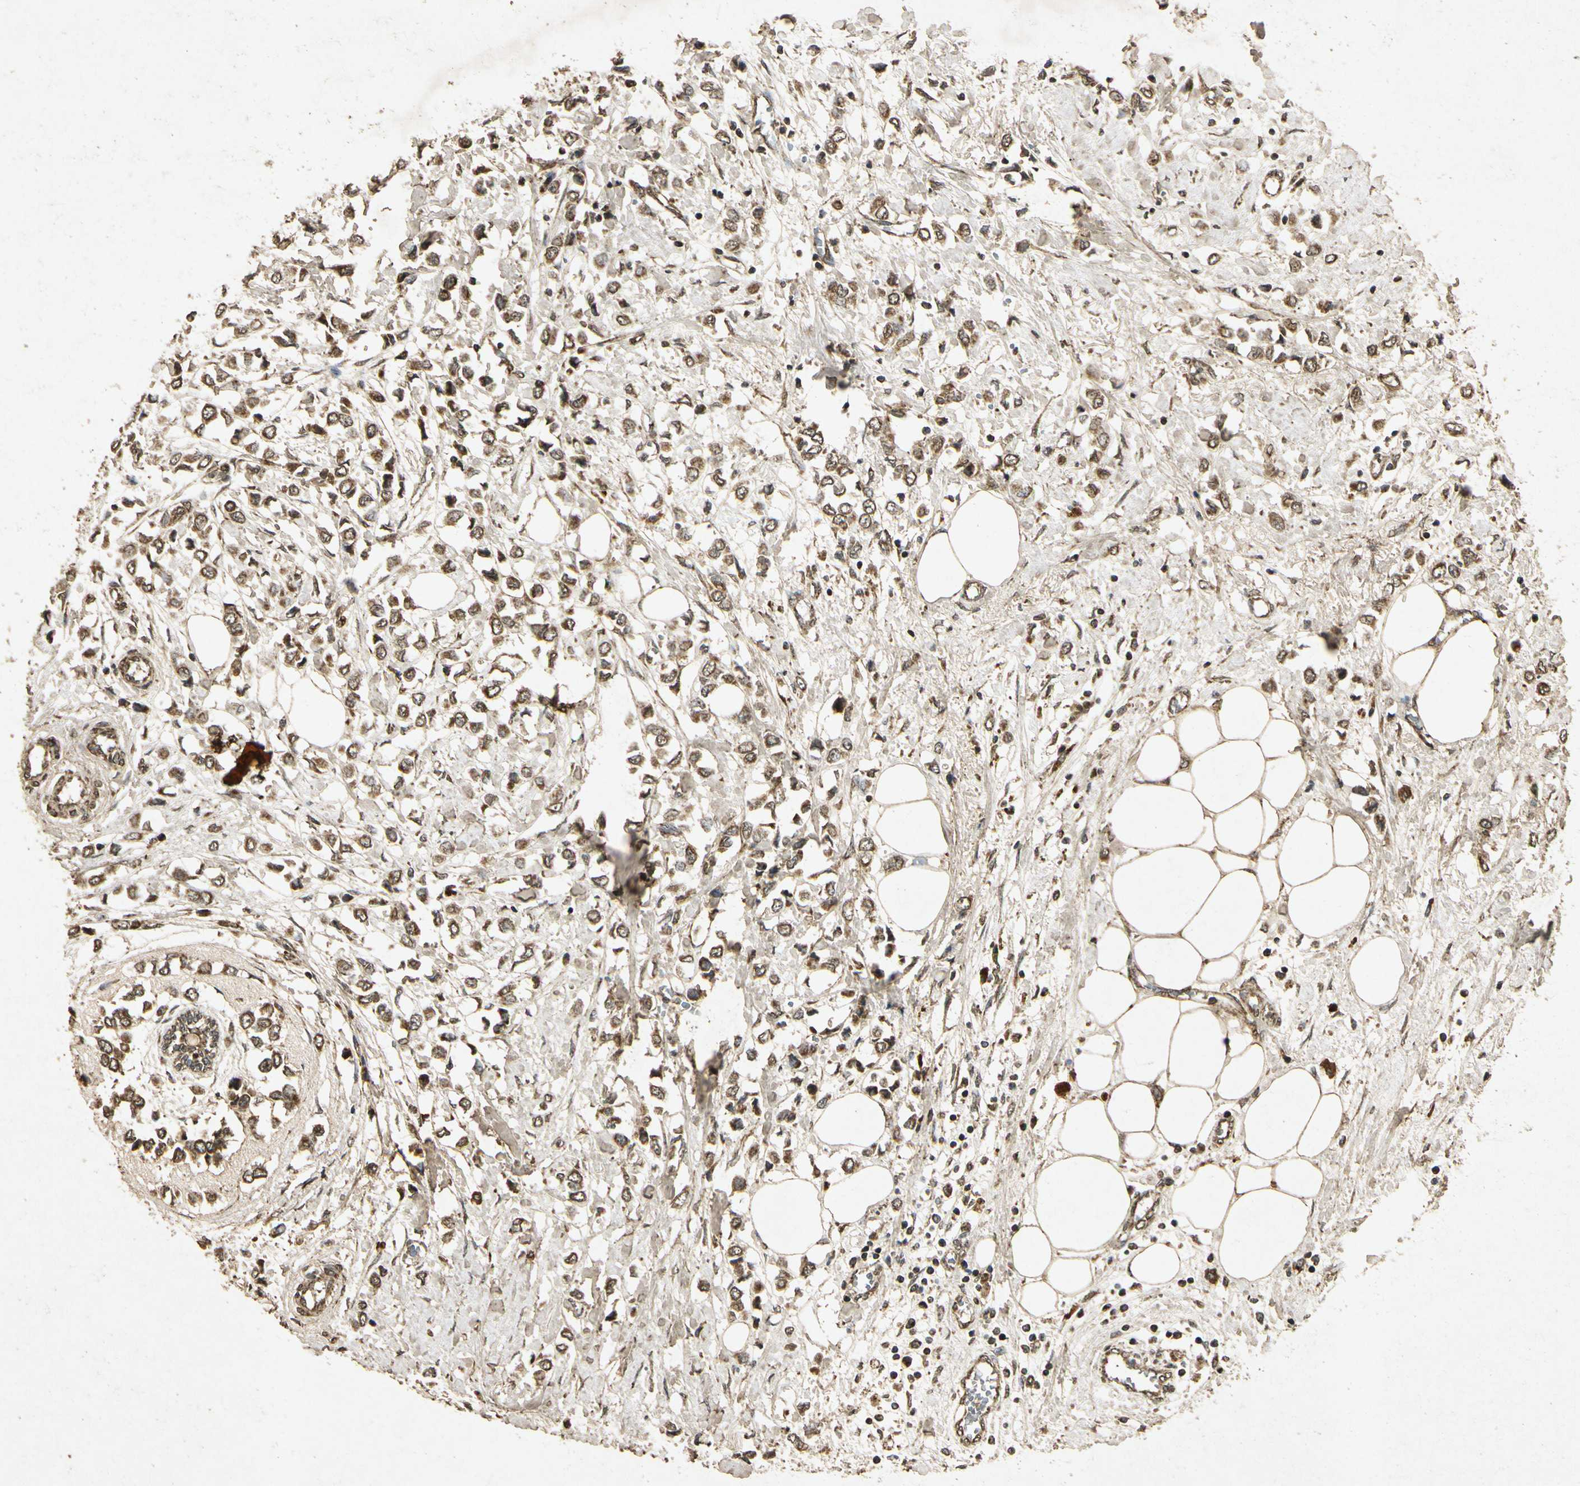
{"staining": {"intensity": "moderate", "quantity": ">75%", "location": "cytoplasmic/membranous,nuclear"}, "tissue": "breast cancer", "cell_type": "Tumor cells", "image_type": "cancer", "snomed": [{"axis": "morphology", "description": "Lobular carcinoma"}, {"axis": "topography", "description": "Breast"}], "caption": "Brown immunohistochemical staining in lobular carcinoma (breast) exhibits moderate cytoplasmic/membranous and nuclear staining in about >75% of tumor cells.", "gene": "PRDX3", "patient": {"sex": "female", "age": 51}}